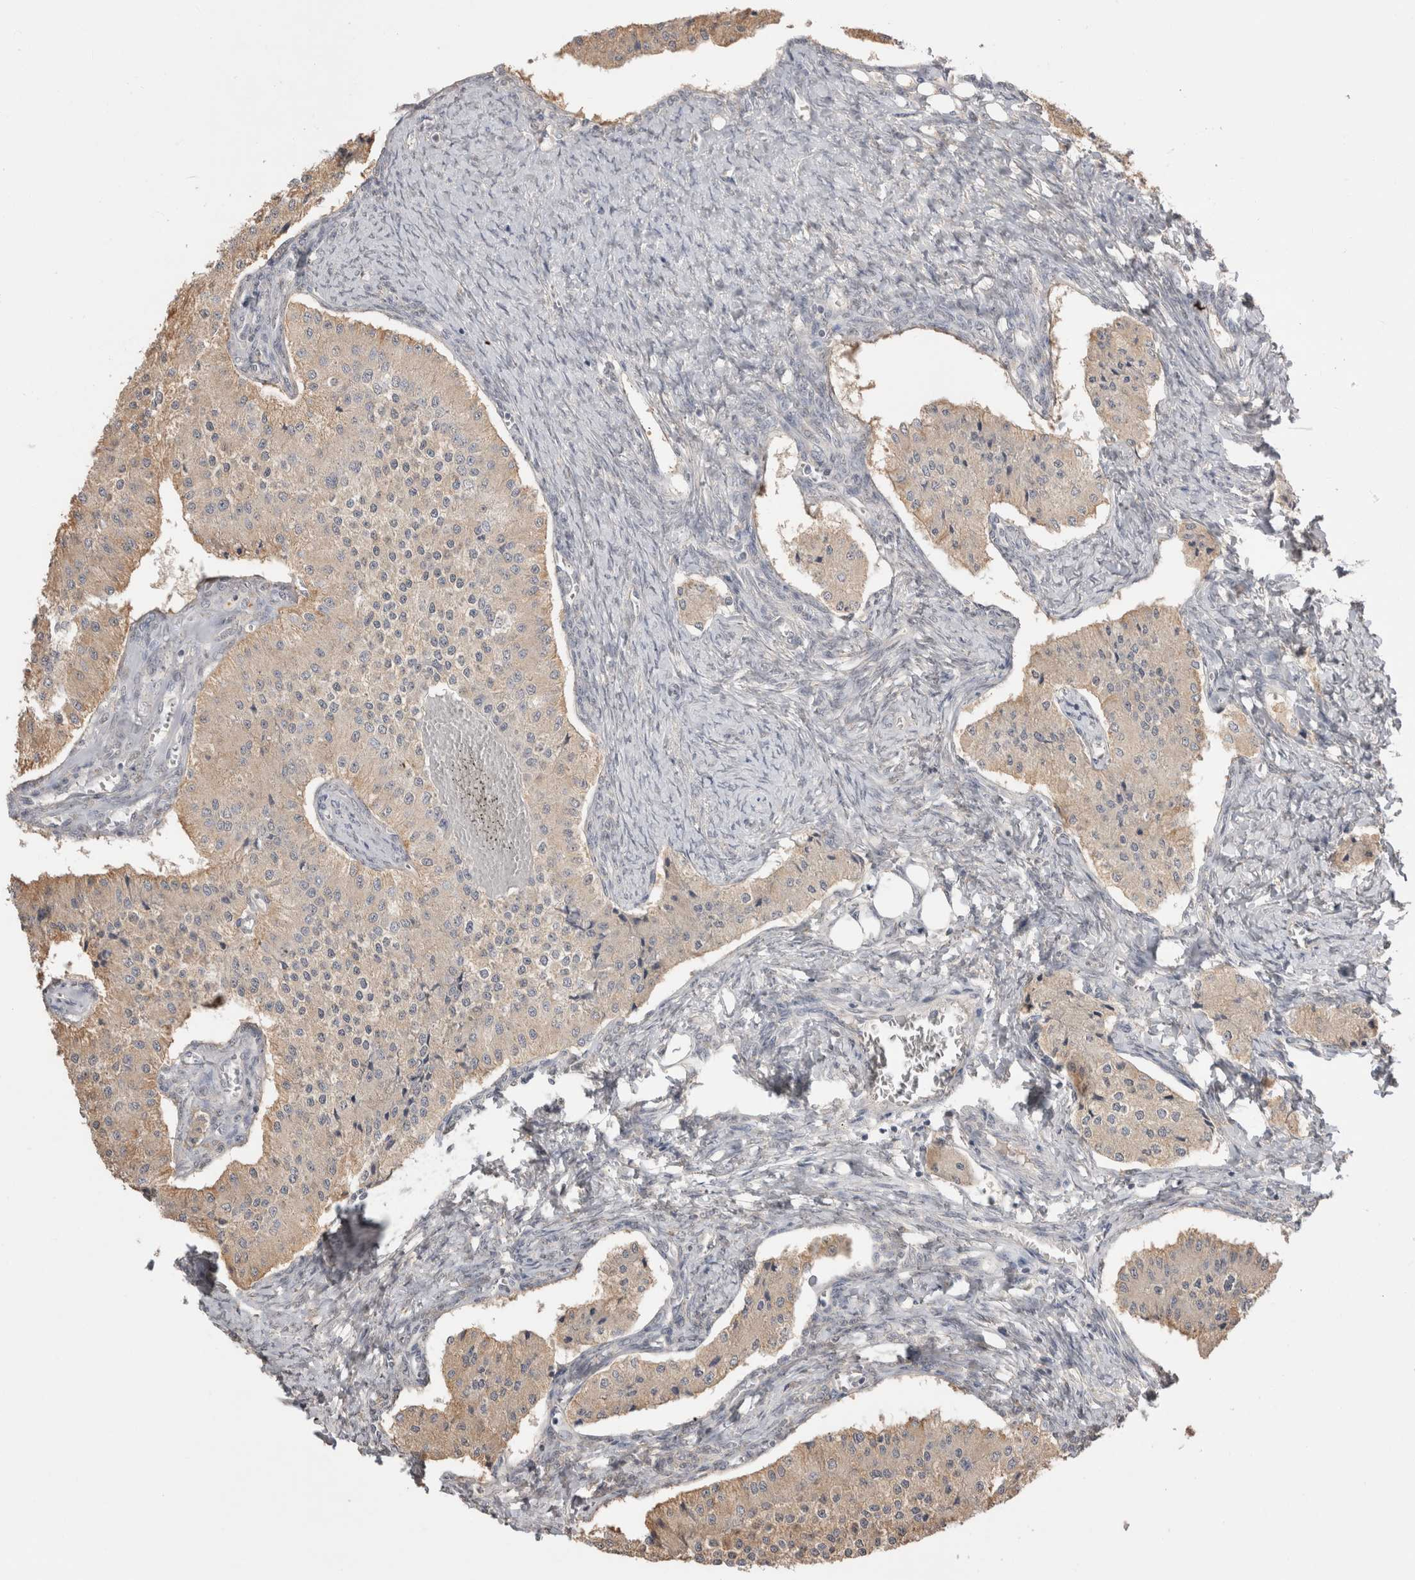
{"staining": {"intensity": "weak", "quantity": "25%-75%", "location": "cytoplasmic/membranous"}, "tissue": "carcinoid", "cell_type": "Tumor cells", "image_type": "cancer", "snomed": [{"axis": "morphology", "description": "Carcinoid, malignant, NOS"}, {"axis": "topography", "description": "Colon"}], "caption": "Immunohistochemistry staining of carcinoid, which shows low levels of weak cytoplasmic/membranous positivity in about 25%-75% of tumor cells indicating weak cytoplasmic/membranous protein positivity. The staining was performed using DAB (3,3'-diaminobenzidine) (brown) for protein detection and nuclei were counterstained in hematoxylin (blue).", "gene": "NAALADL2", "patient": {"sex": "female", "age": 52}}